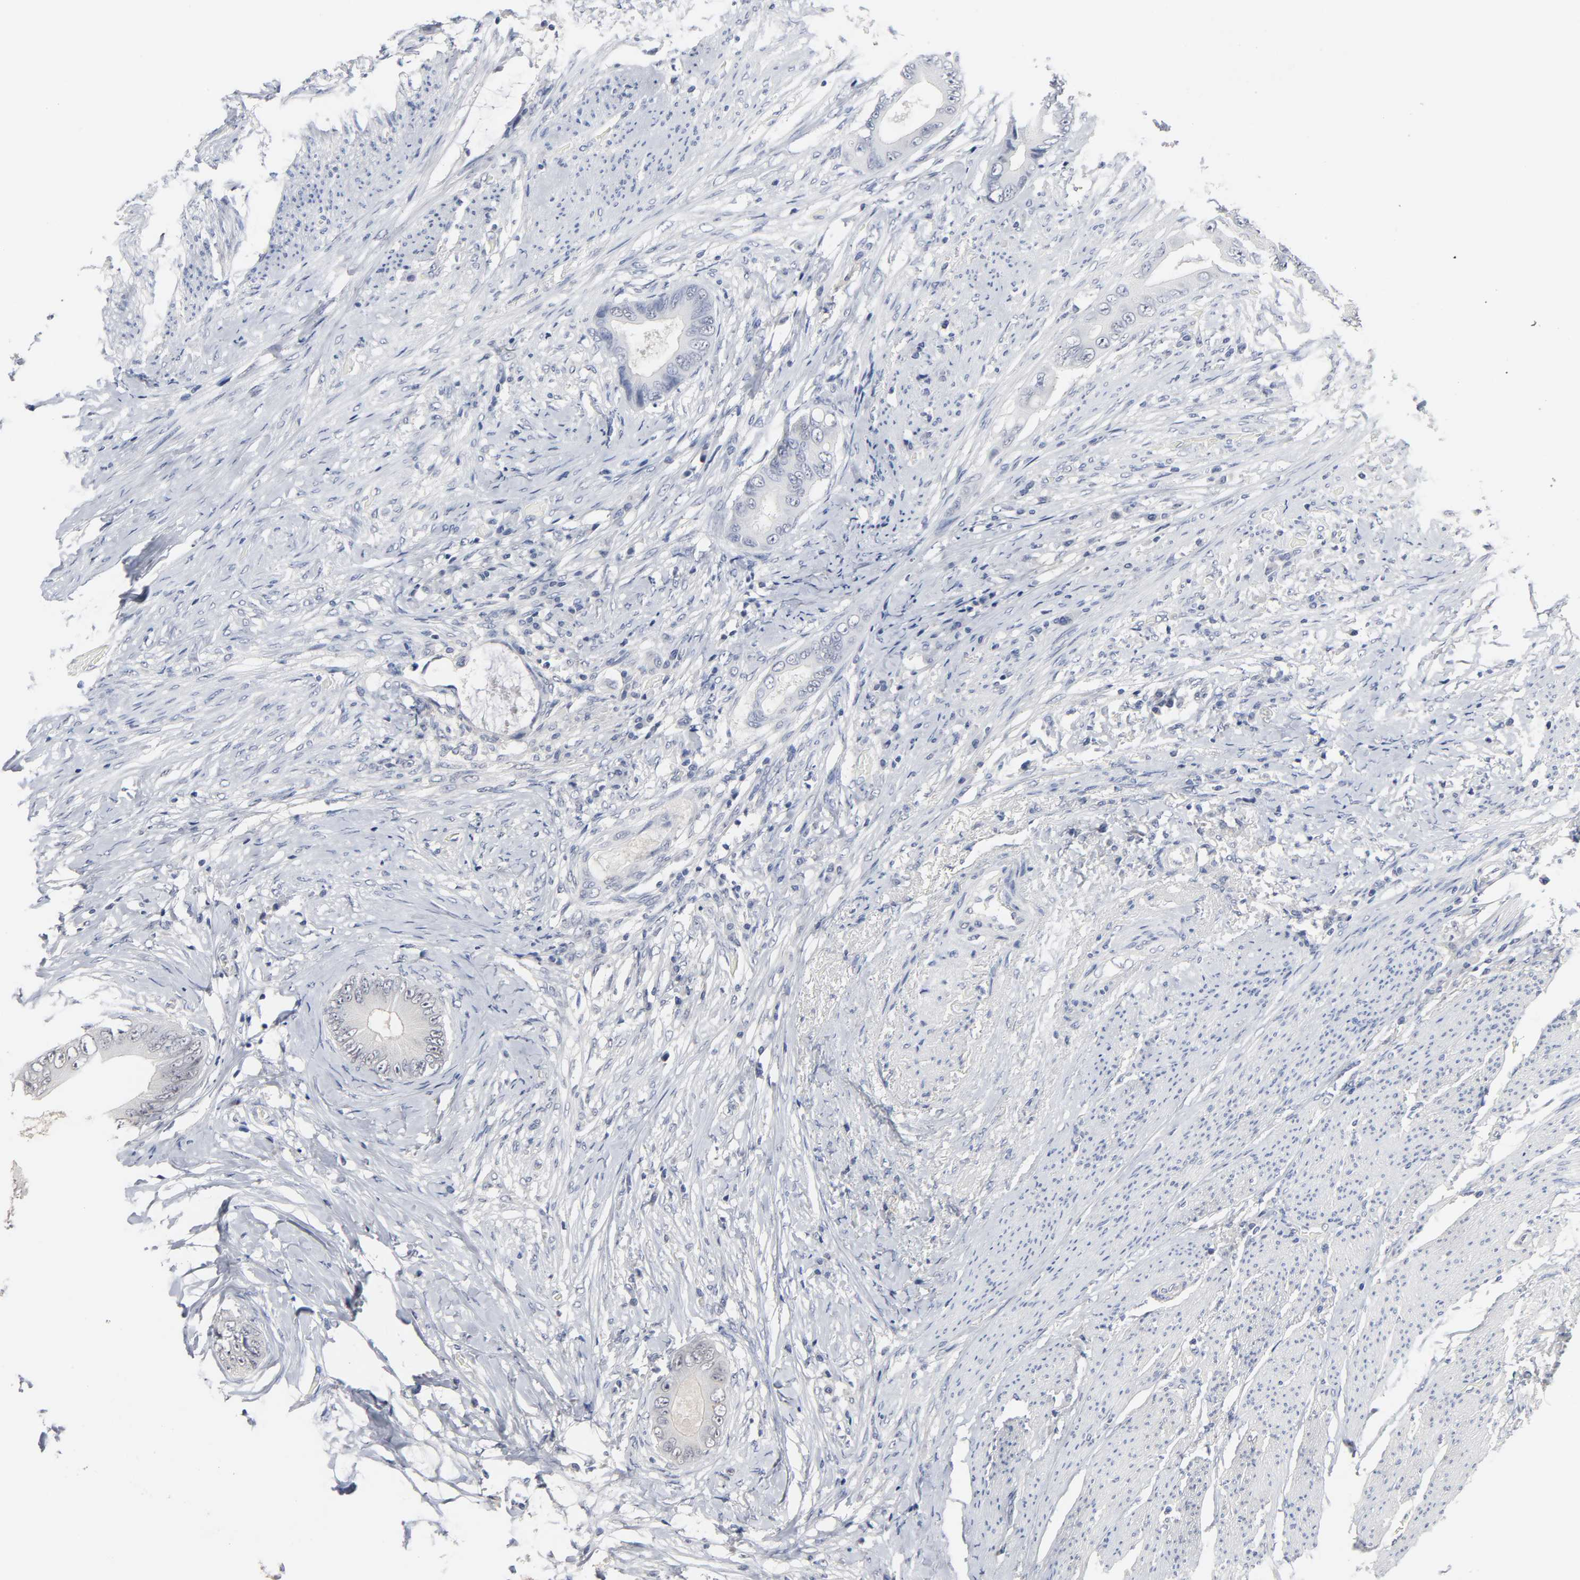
{"staining": {"intensity": "weak", "quantity": "<25%", "location": "cytoplasmic/membranous"}, "tissue": "colorectal cancer", "cell_type": "Tumor cells", "image_type": "cancer", "snomed": [{"axis": "morphology", "description": "Normal tissue, NOS"}, {"axis": "morphology", "description": "Adenocarcinoma, NOS"}, {"axis": "topography", "description": "Rectum"}, {"axis": "topography", "description": "Peripheral nerve tissue"}], "caption": "This image is of colorectal adenocarcinoma stained with immunohistochemistry to label a protein in brown with the nuclei are counter-stained blue. There is no staining in tumor cells.", "gene": "HTR1E", "patient": {"sex": "female", "age": 77}}